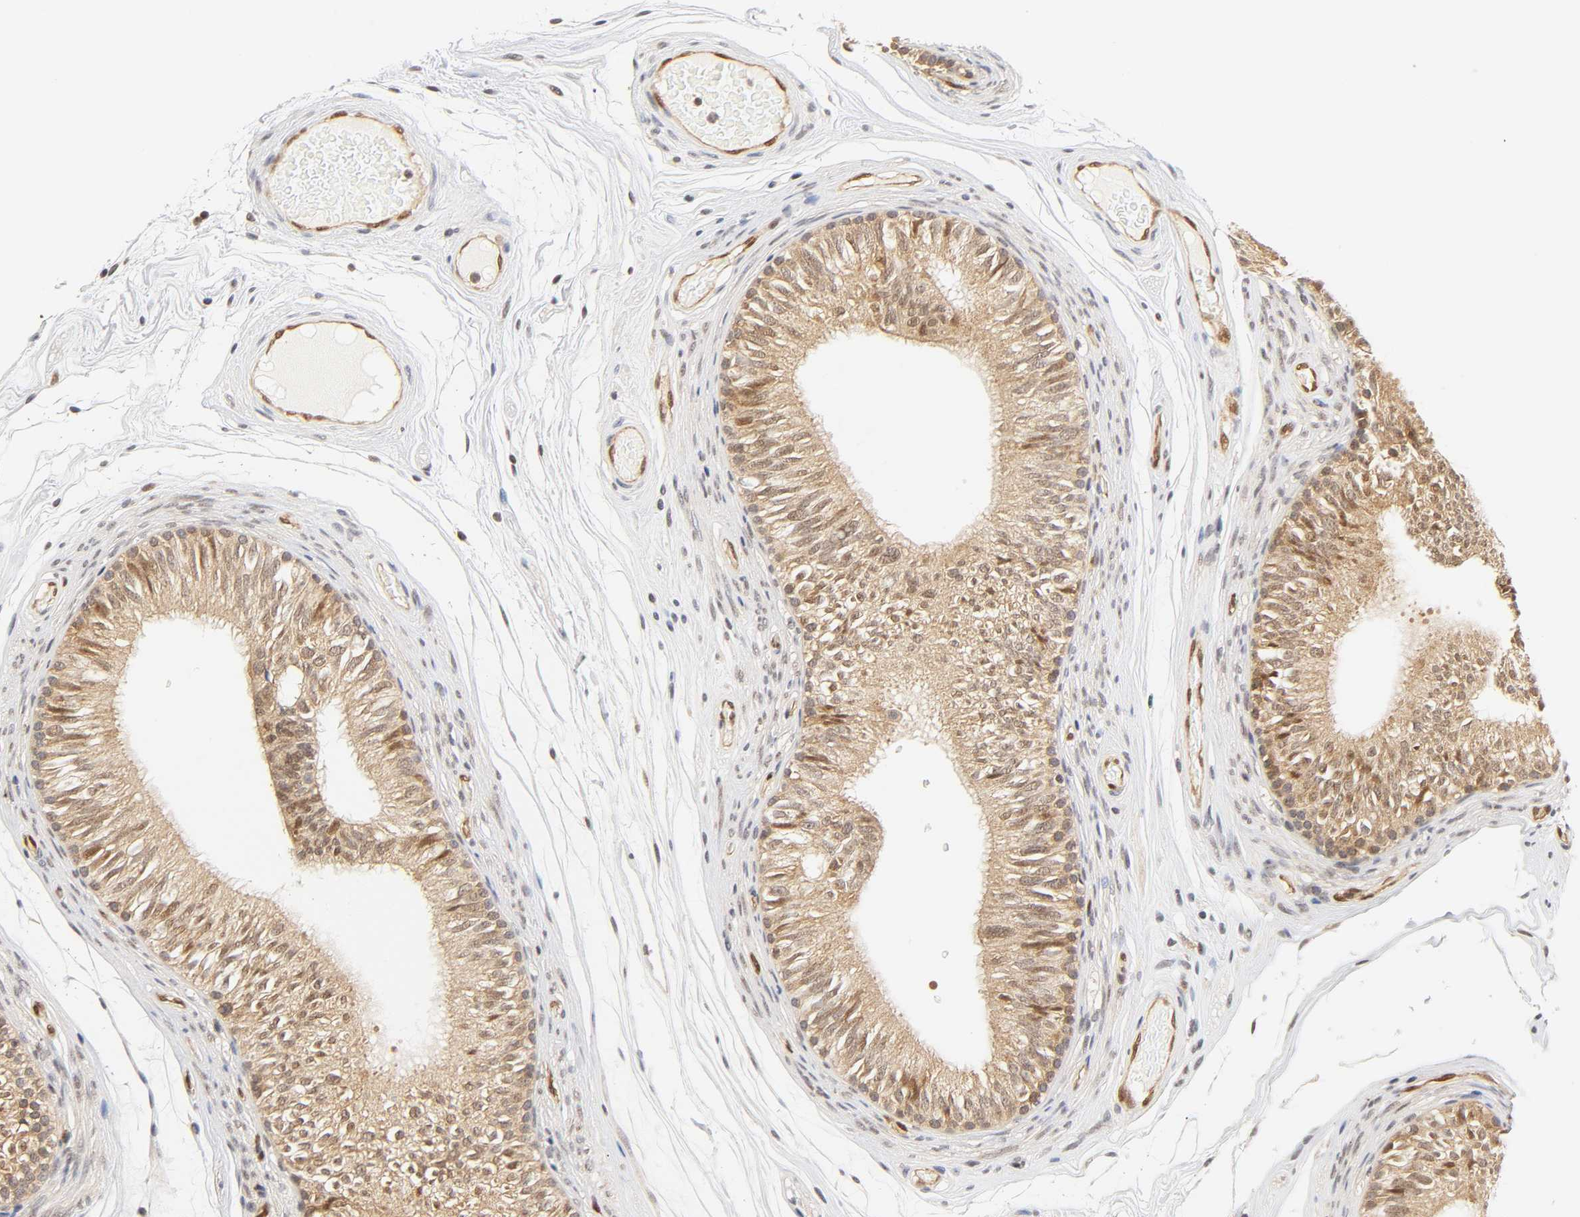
{"staining": {"intensity": "weak", "quantity": ">75%", "location": "cytoplasmic/membranous,nuclear"}, "tissue": "epididymis", "cell_type": "Glandular cells", "image_type": "normal", "snomed": [{"axis": "morphology", "description": "Normal tissue, NOS"}, {"axis": "topography", "description": "Testis"}, {"axis": "topography", "description": "Epididymis"}], "caption": "IHC (DAB) staining of normal epididymis exhibits weak cytoplasmic/membranous,nuclear protein positivity in about >75% of glandular cells. (DAB IHC with brightfield microscopy, high magnification).", "gene": "CDC37", "patient": {"sex": "male", "age": 36}}